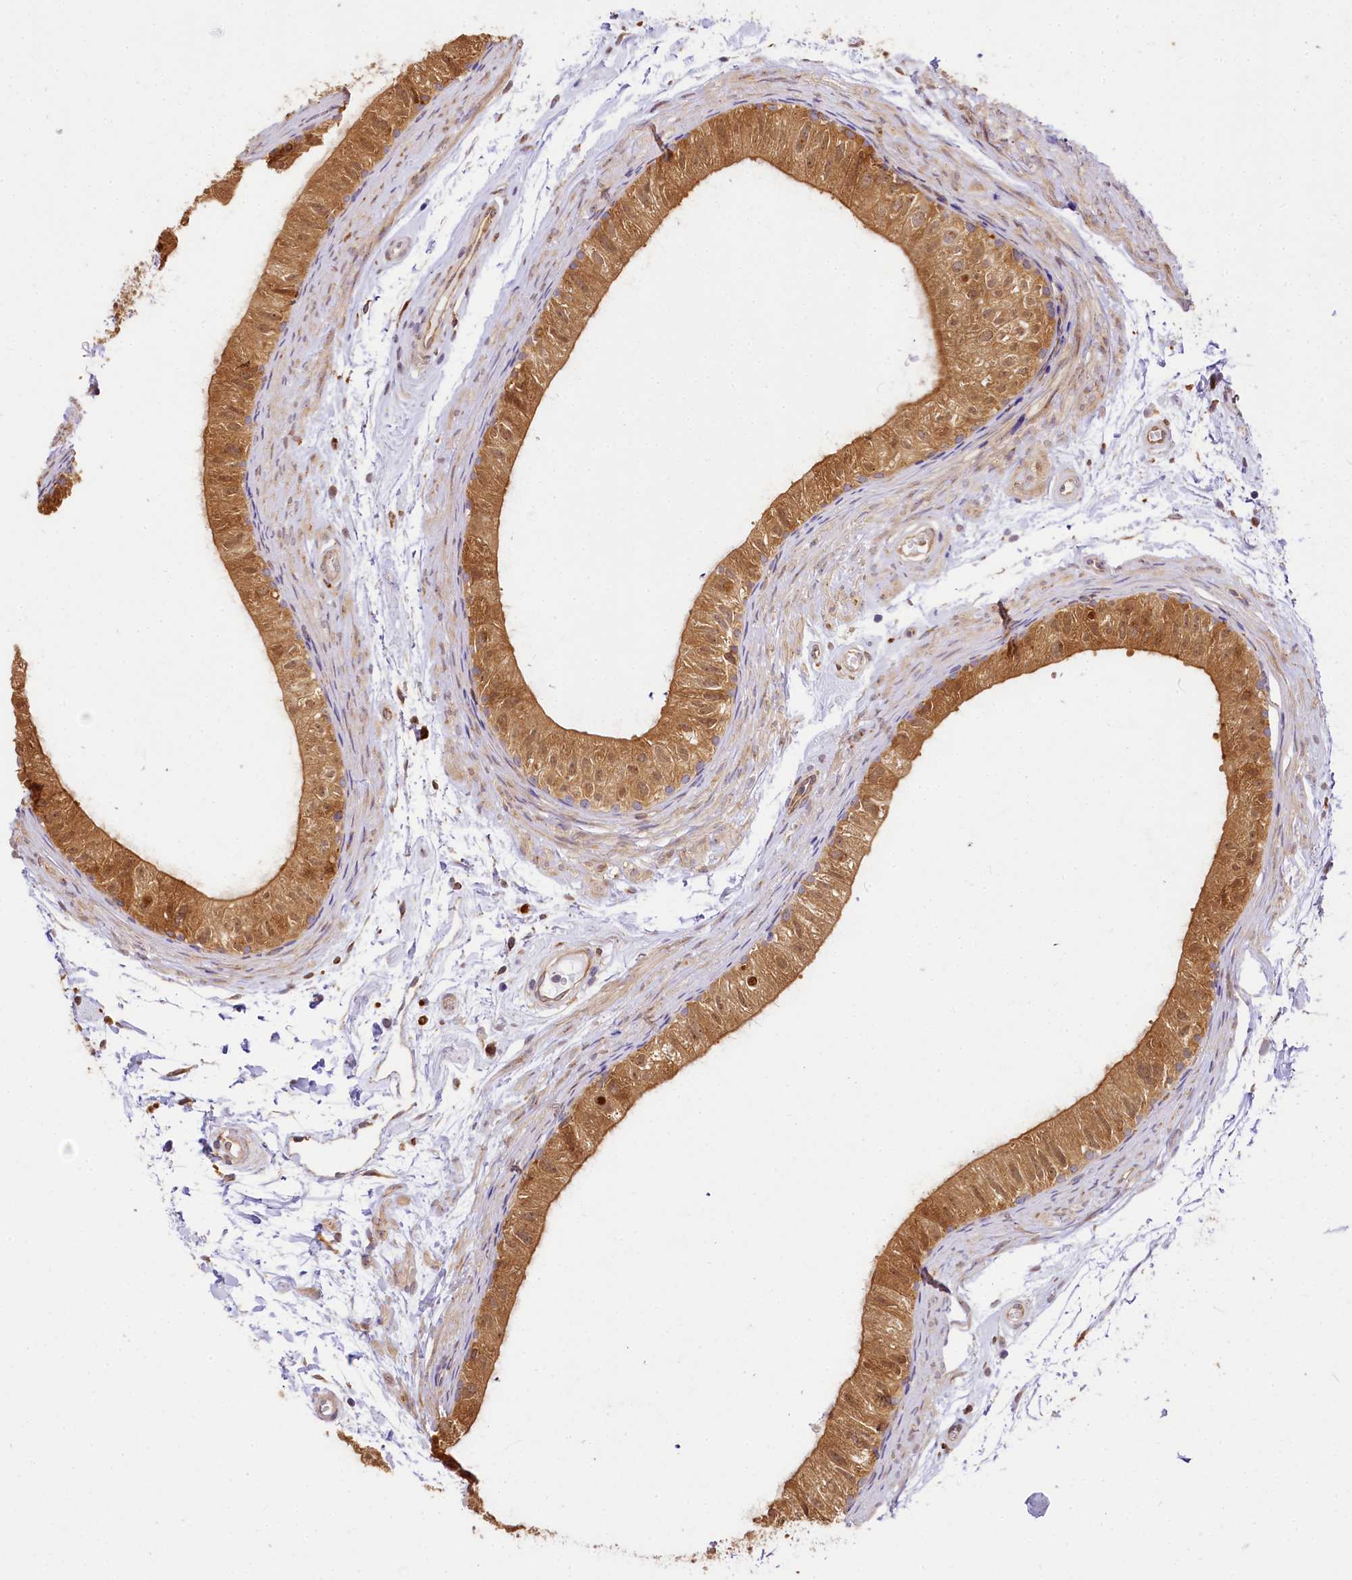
{"staining": {"intensity": "strong", "quantity": ">75%", "location": "cytoplasmic/membranous"}, "tissue": "epididymis", "cell_type": "Glandular cells", "image_type": "normal", "snomed": [{"axis": "morphology", "description": "Normal tissue, NOS"}, {"axis": "topography", "description": "Epididymis"}], "caption": "IHC micrograph of benign epididymis stained for a protein (brown), which exhibits high levels of strong cytoplasmic/membranous staining in approximately >75% of glandular cells.", "gene": "PPIP5K2", "patient": {"sex": "male", "age": 50}}